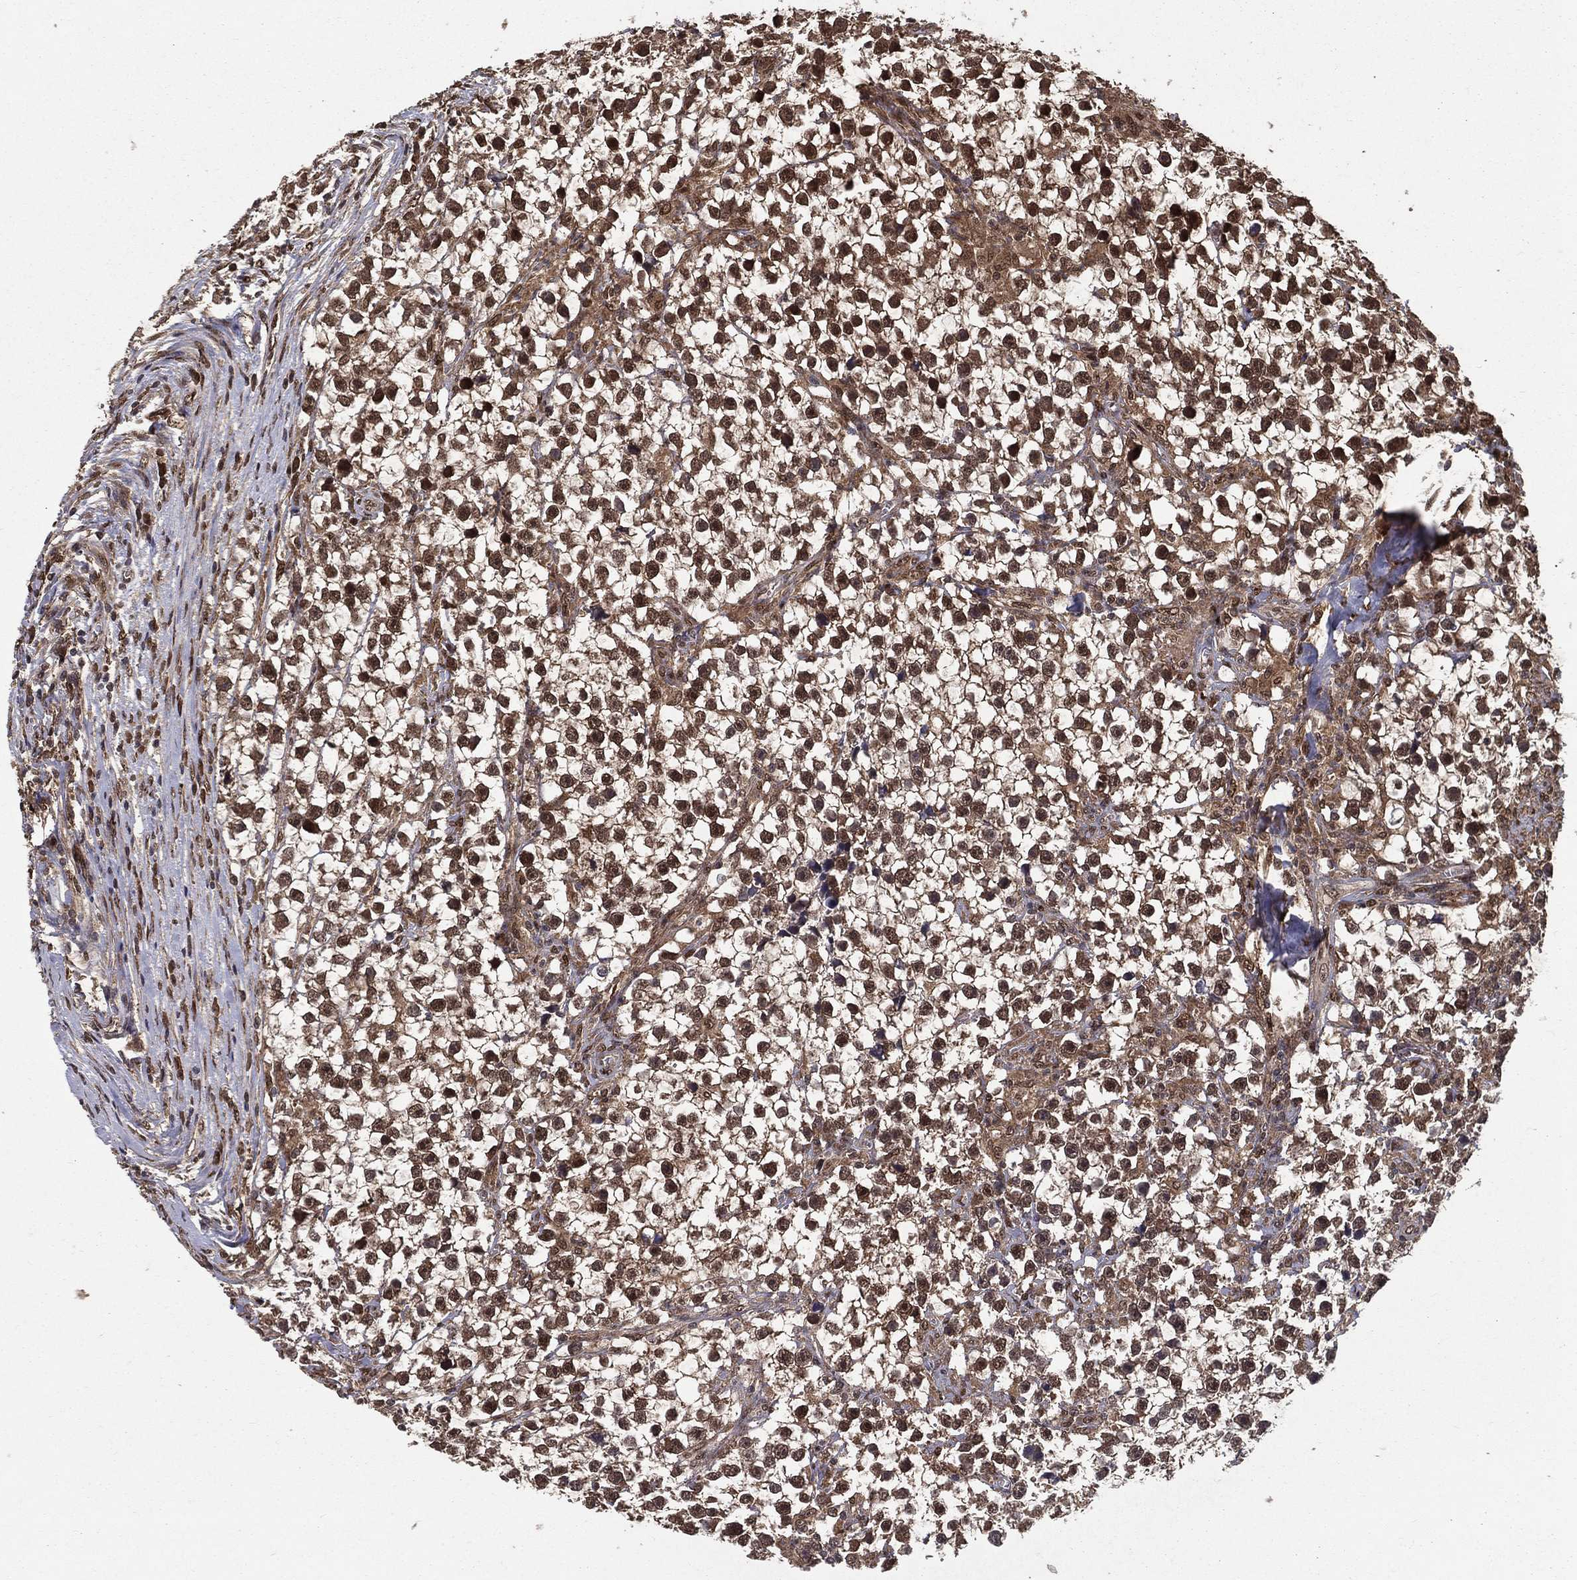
{"staining": {"intensity": "moderate", "quantity": "25%-75%", "location": "cytoplasmic/membranous,nuclear"}, "tissue": "testis cancer", "cell_type": "Tumor cells", "image_type": "cancer", "snomed": [{"axis": "morphology", "description": "Seminoma, NOS"}, {"axis": "topography", "description": "Testis"}], "caption": "About 25%-75% of tumor cells in human testis seminoma exhibit moderate cytoplasmic/membranous and nuclear protein positivity as visualized by brown immunohistochemical staining.", "gene": "CARM1", "patient": {"sex": "male", "age": 59}}